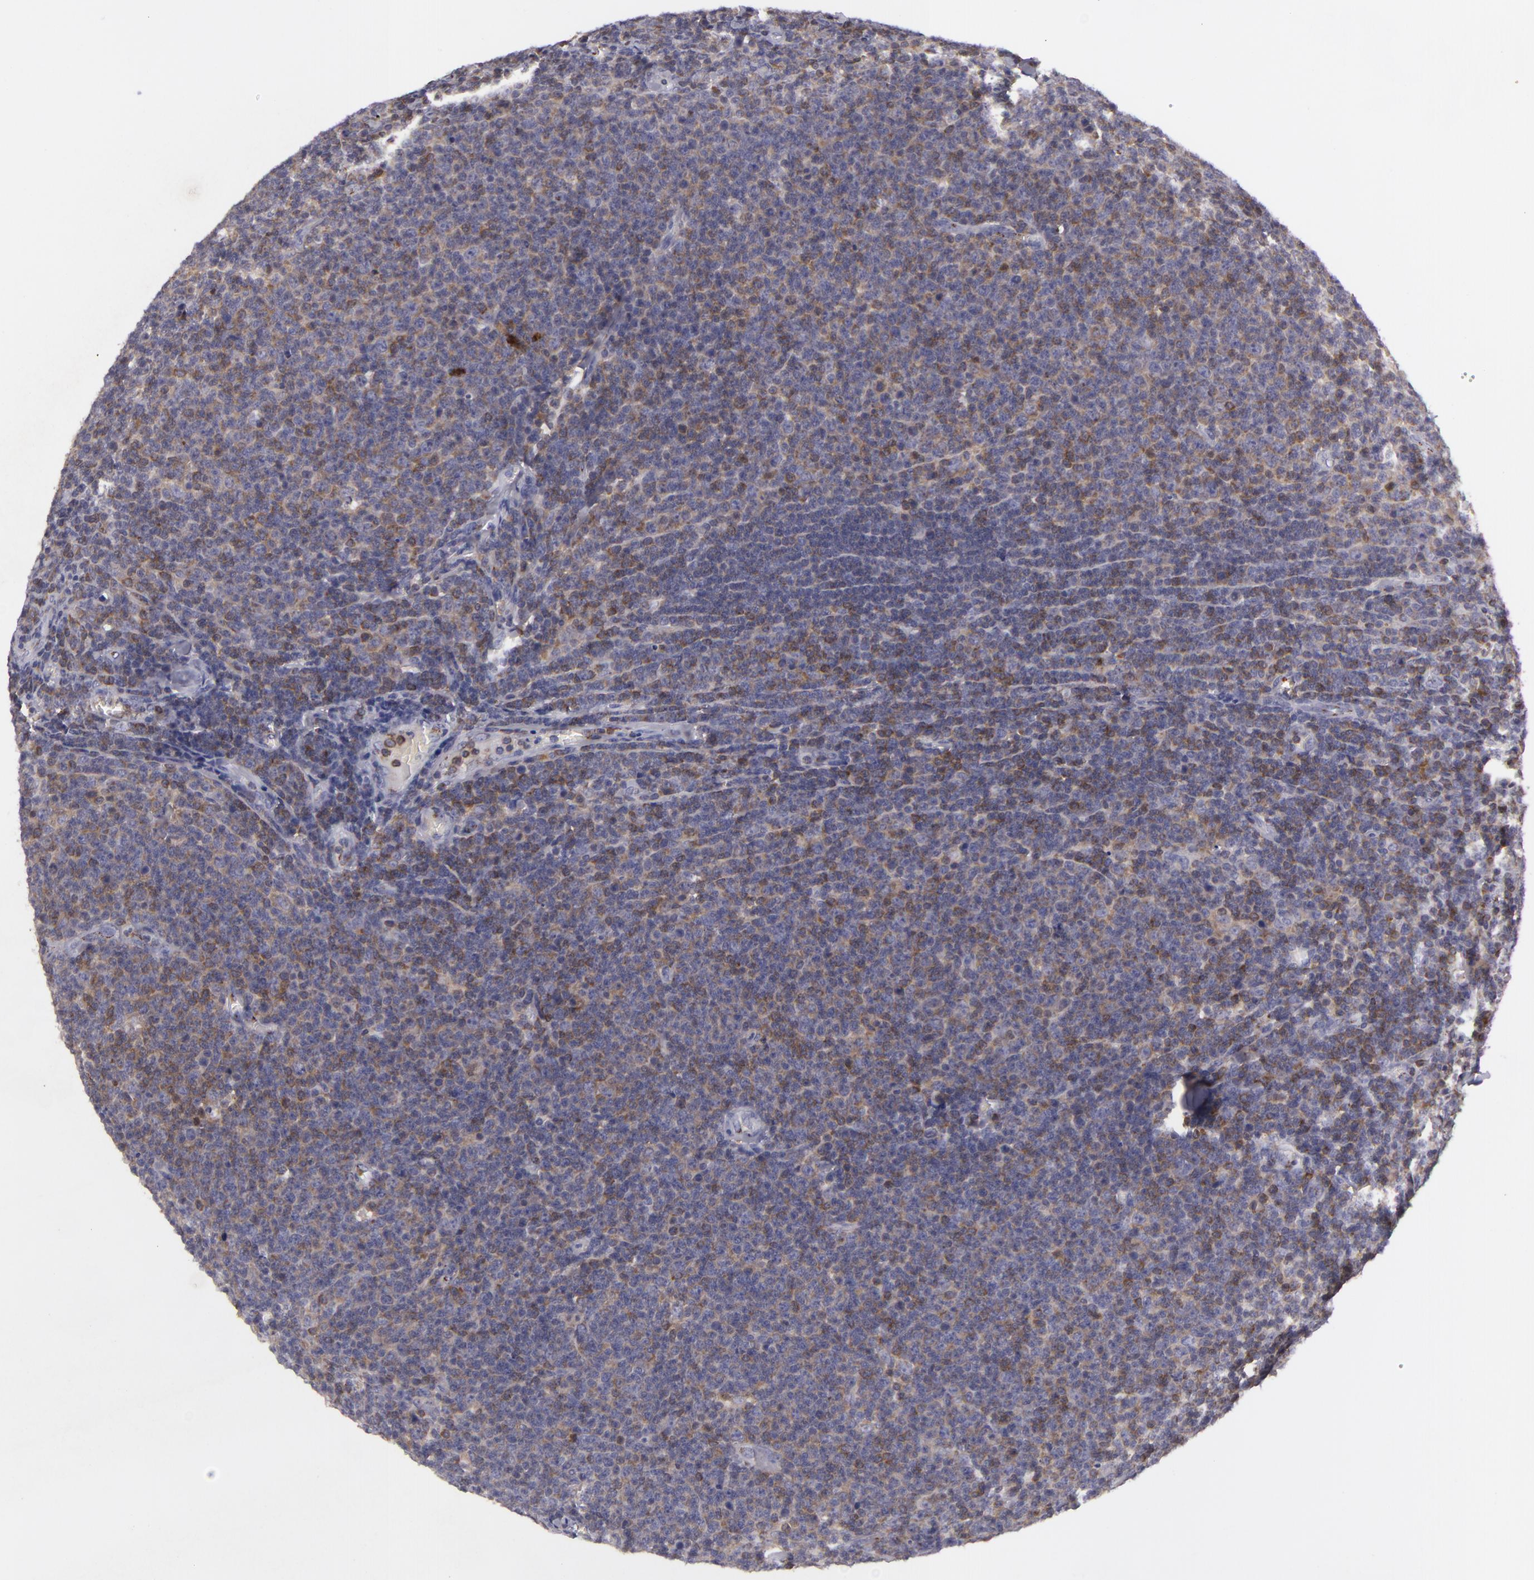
{"staining": {"intensity": "weak", "quantity": "25%-75%", "location": "cytoplasmic/membranous"}, "tissue": "lymphoma", "cell_type": "Tumor cells", "image_type": "cancer", "snomed": [{"axis": "morphology", "description": "Malignant lymphoma, non-Hodgkin's type, Low grade"}, {"axis": "topography", "description": "Lymph node"}], "caption": "High-power microscopy captured an immunohistochemistry photomicrograph of lymphoma, revealing weak cytoplasmic/membranous positivity in about 25%-75% of tumor cells.", "gene": "KCNAB2", "patient": {"sex": "male", "age": 74}}